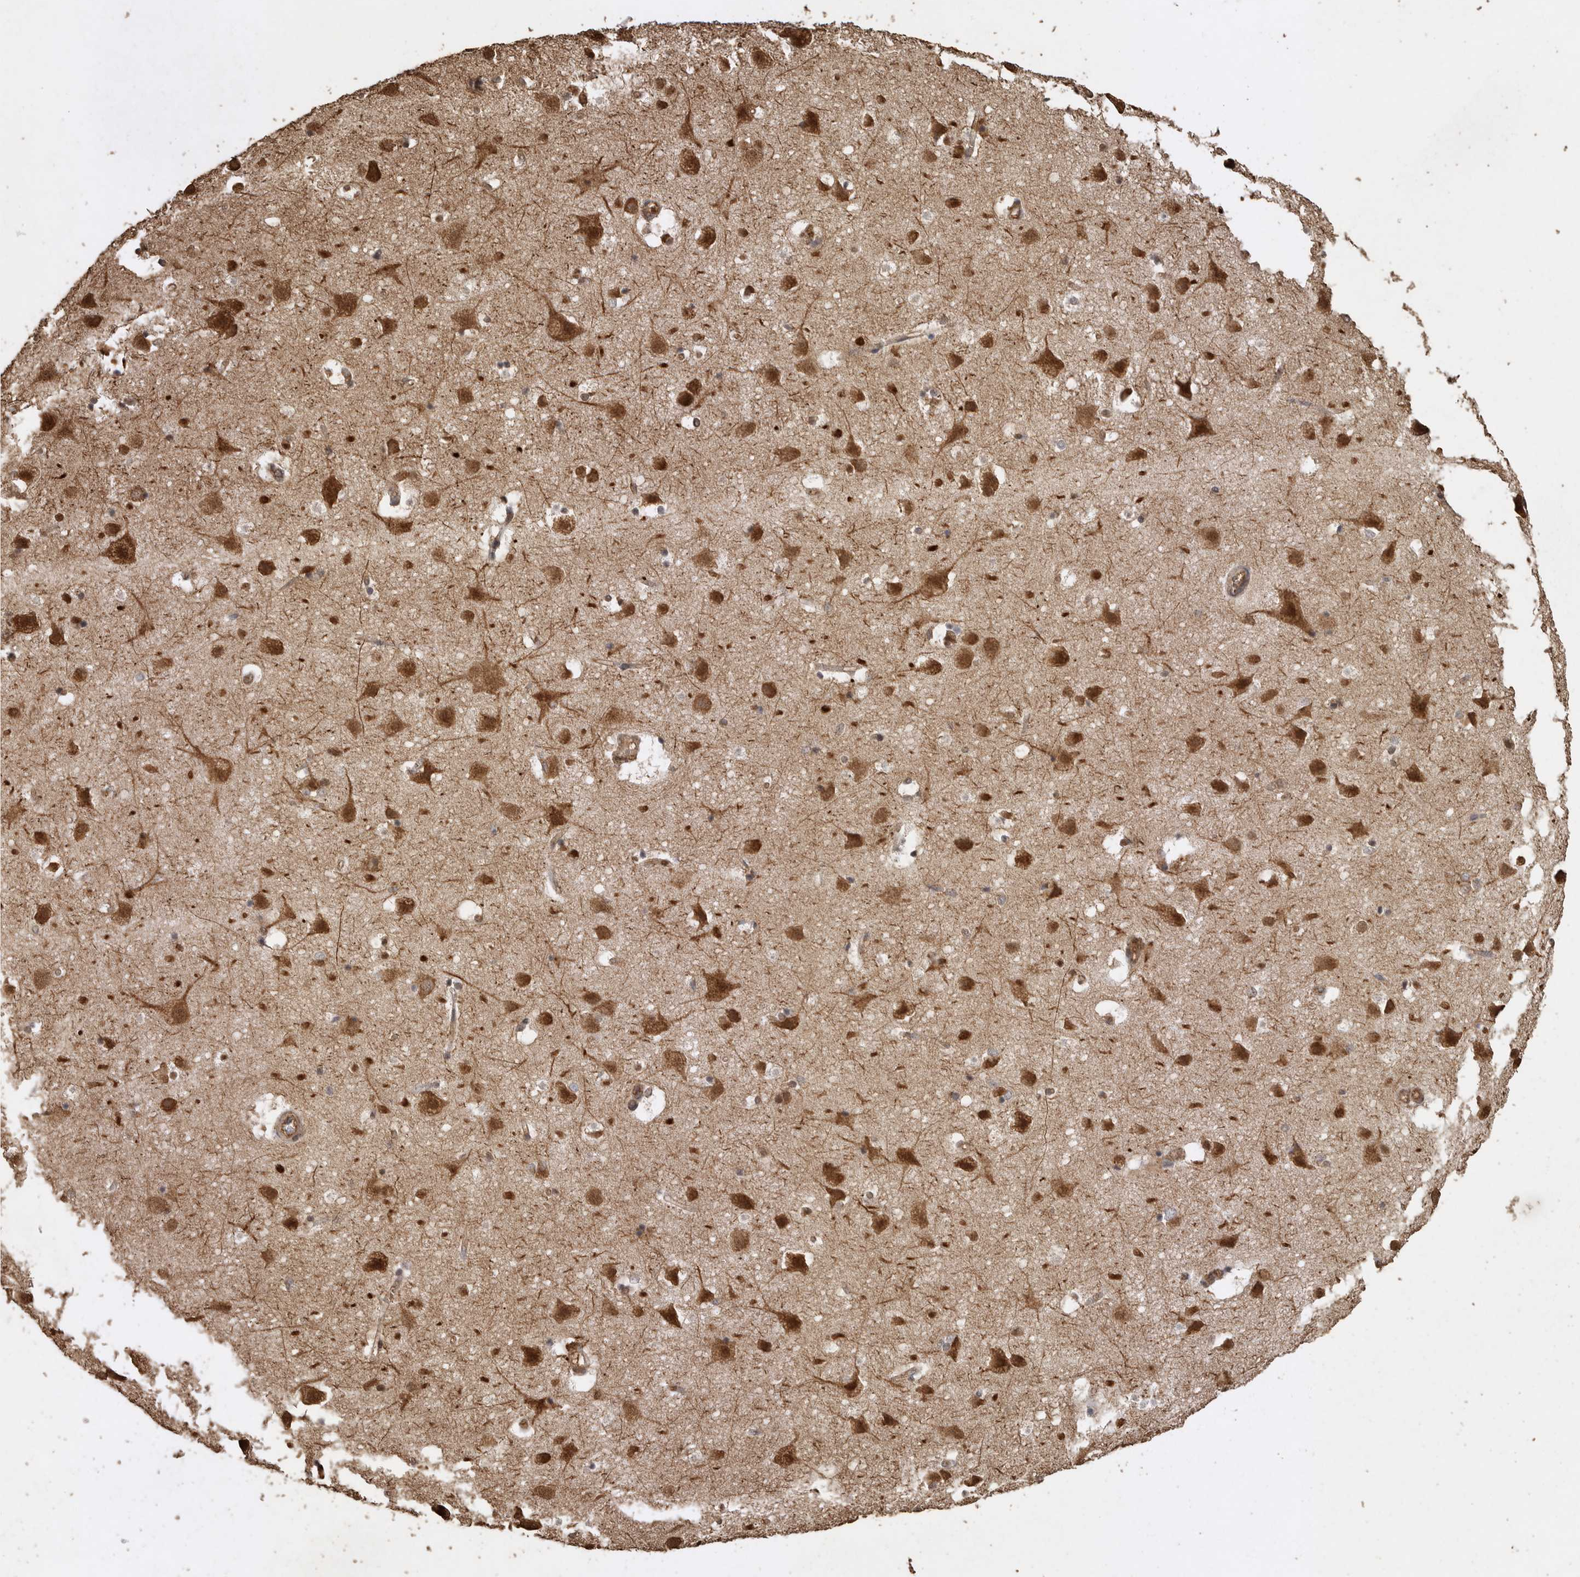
{"staining": {"intensity": "weak", "quantity": ">75%", "location": "cytoplasmic/membranous"}, "tissue": "cerebral cortex", "cell_type": "Endothelial cells", "image_type": "normal", "snomed": [{"axis": "morphology", "description": "Normal tissue, NOS"}, {"axis": "topography", "description": "Cerebral cortex"}], "caption": "Protein expression analysis of normal human cerebral cortex reveals weak cytoplasmic/membranous expression in about >75% of endothelial cells. Using DAB (brown) and hematoxylin (blue) stains, captured at high magnification using brightfield microscopy.", "gene": "PINK1", "patient": {"sex": "male", "age": 54}}